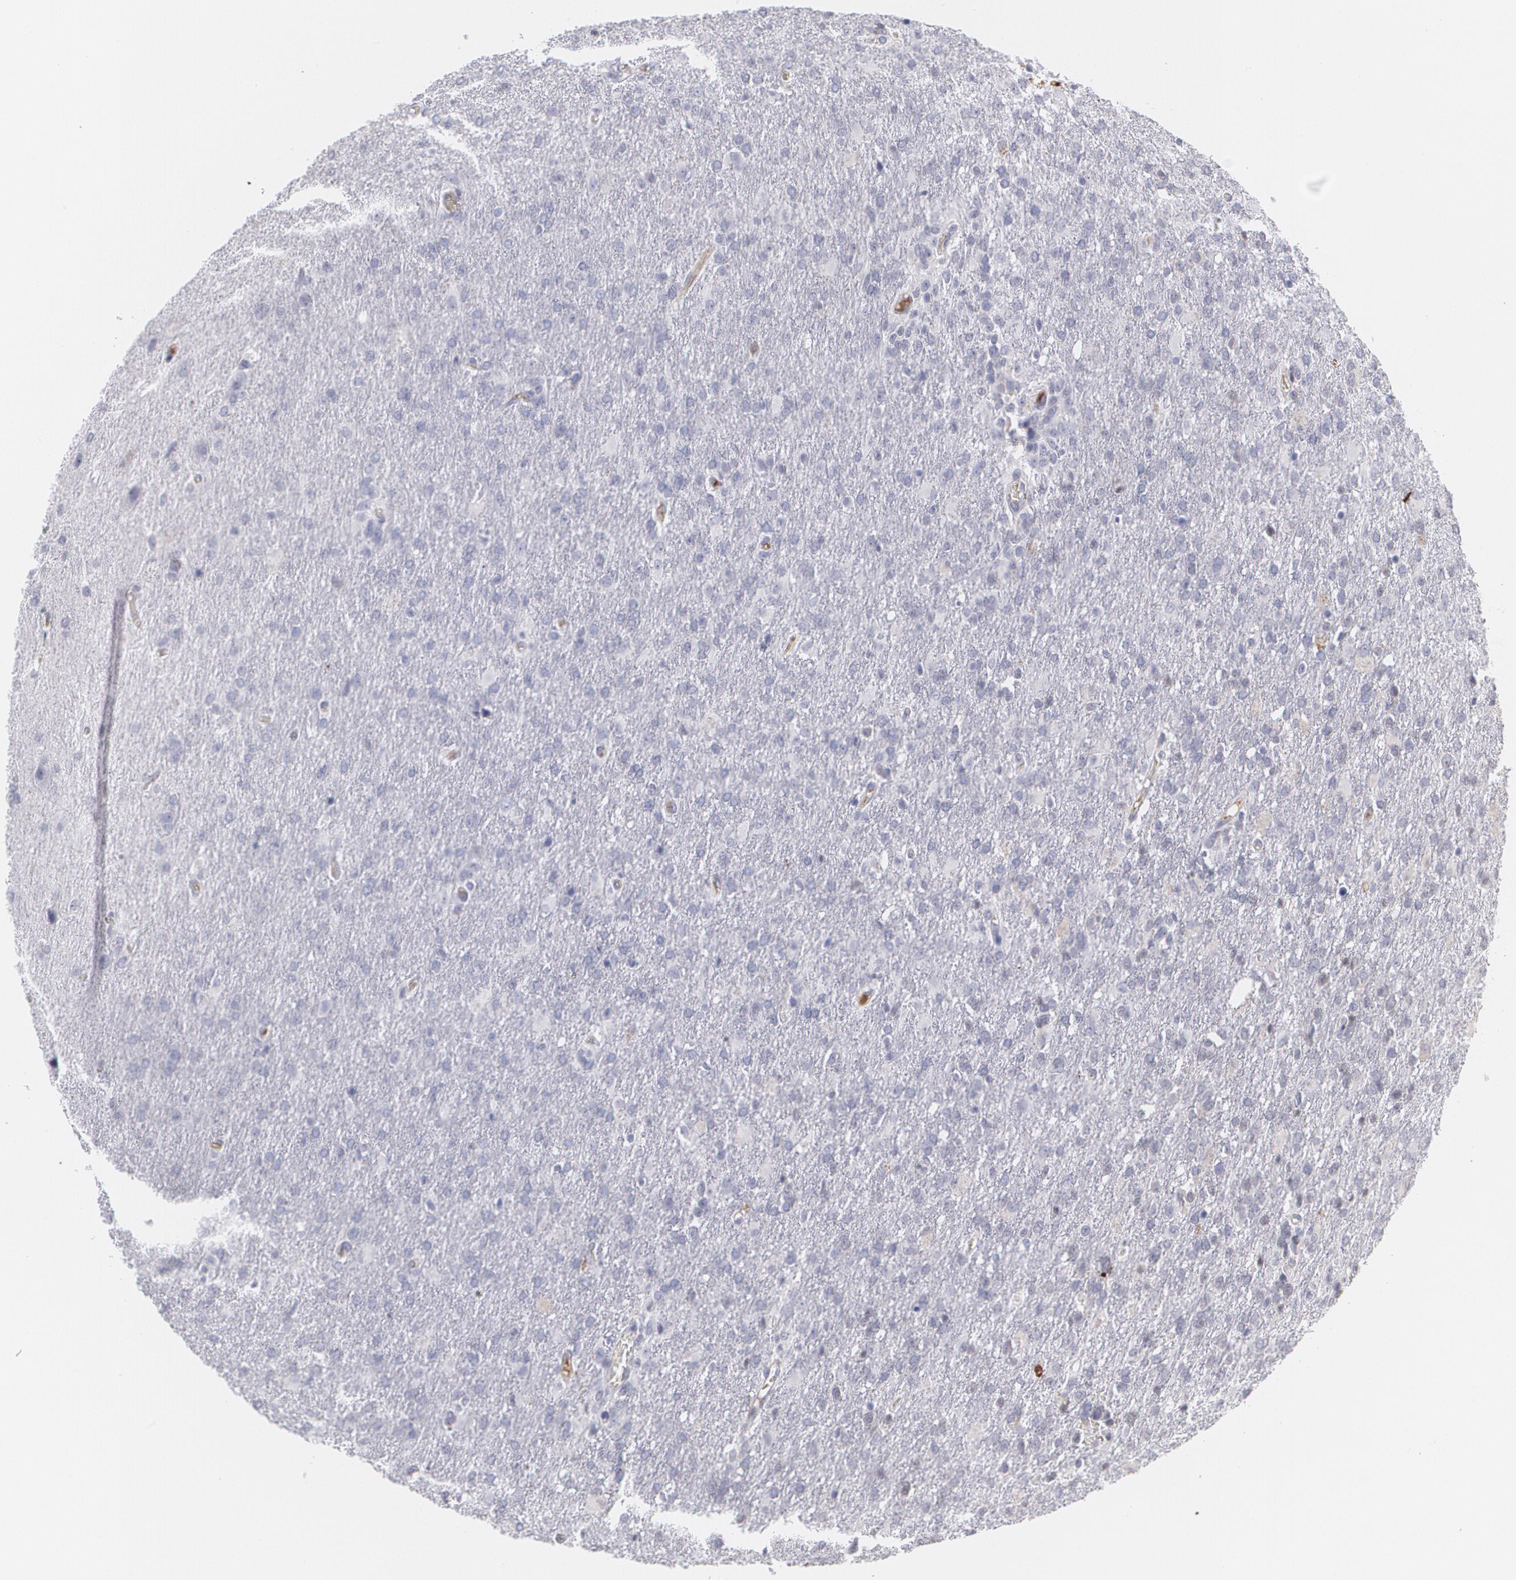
{"staining": {"intensity": "negative", "quantity": "none", "location": "none"}, "tissue": "glioma", "cell_type": "Tumor cells", "image_type": "cancer", "snomed": [{"axis": "morphology", "description": "Glioma, malignant, High grade"}, {"axis": "topography", "description": "Brain"}], "caption": "This is a micrograph of immunohistochemistry (IHC) staining of glioma, which shows no positivity in tumor cells.", "gene": "SERPINA1", "patient": {"sex": "male", "age": 68}}